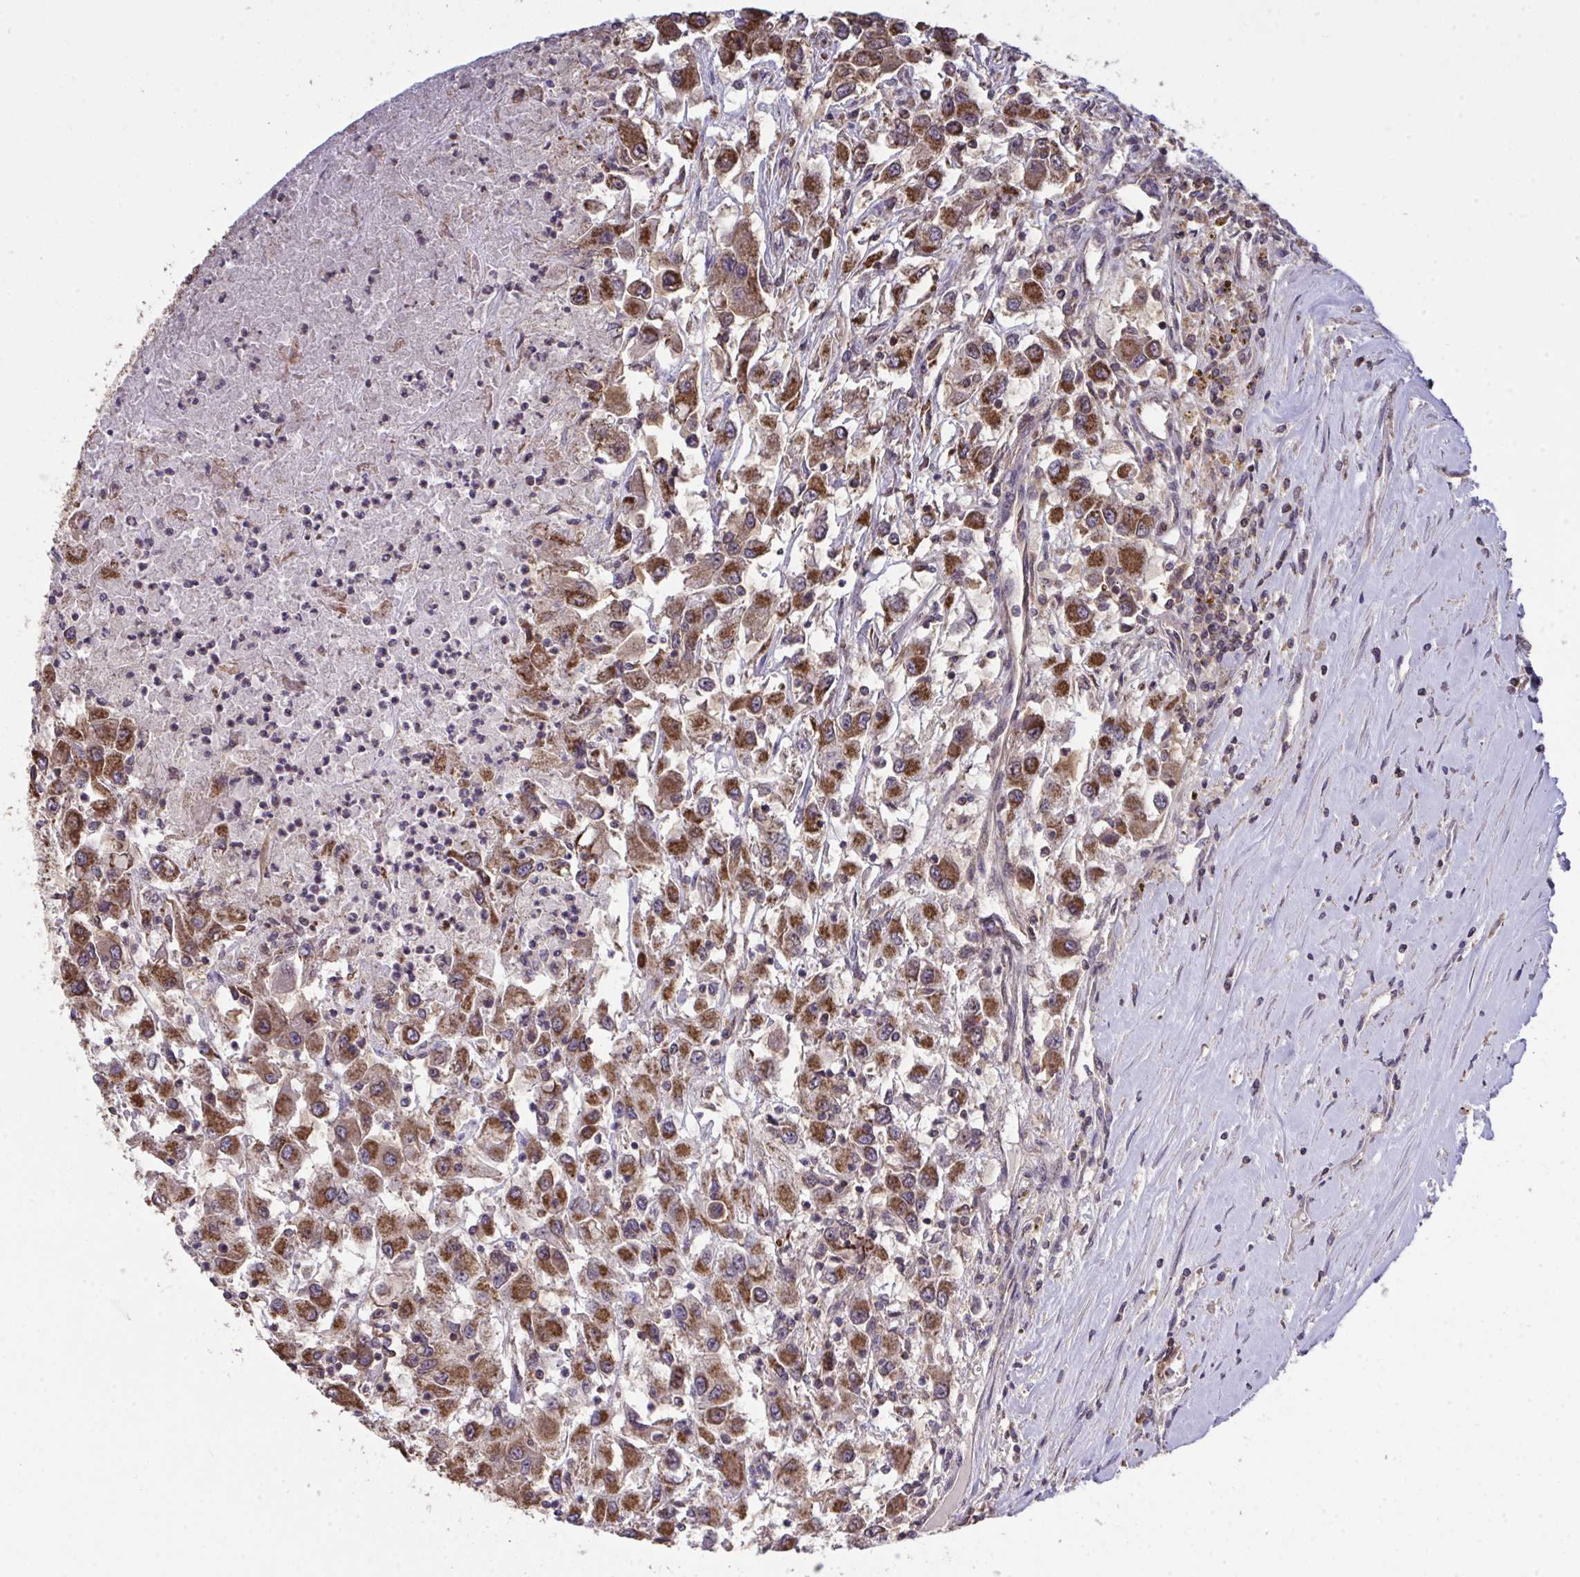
{"staining": {"intensity": "moderate", "quantity": ">75%", "location": "cytoplasmic/membranous"}, "tissue": "renal cancer", "cell_type": "Tumor cells", "image_type": "cancer", "snomed": [{"axis": "morphology", "description": "Adenocarcinoma, NOS"}, {"axis": "topography", "description": "Kidney"}], "caption": "Protein staining demonstrates moderate cytoplasmic/membranous positivity in approximately >75% of tumor cells in adenocarcinoma (renal).", "gene": "PPM1H", "patient": {"sex": "female", "age": 67}}